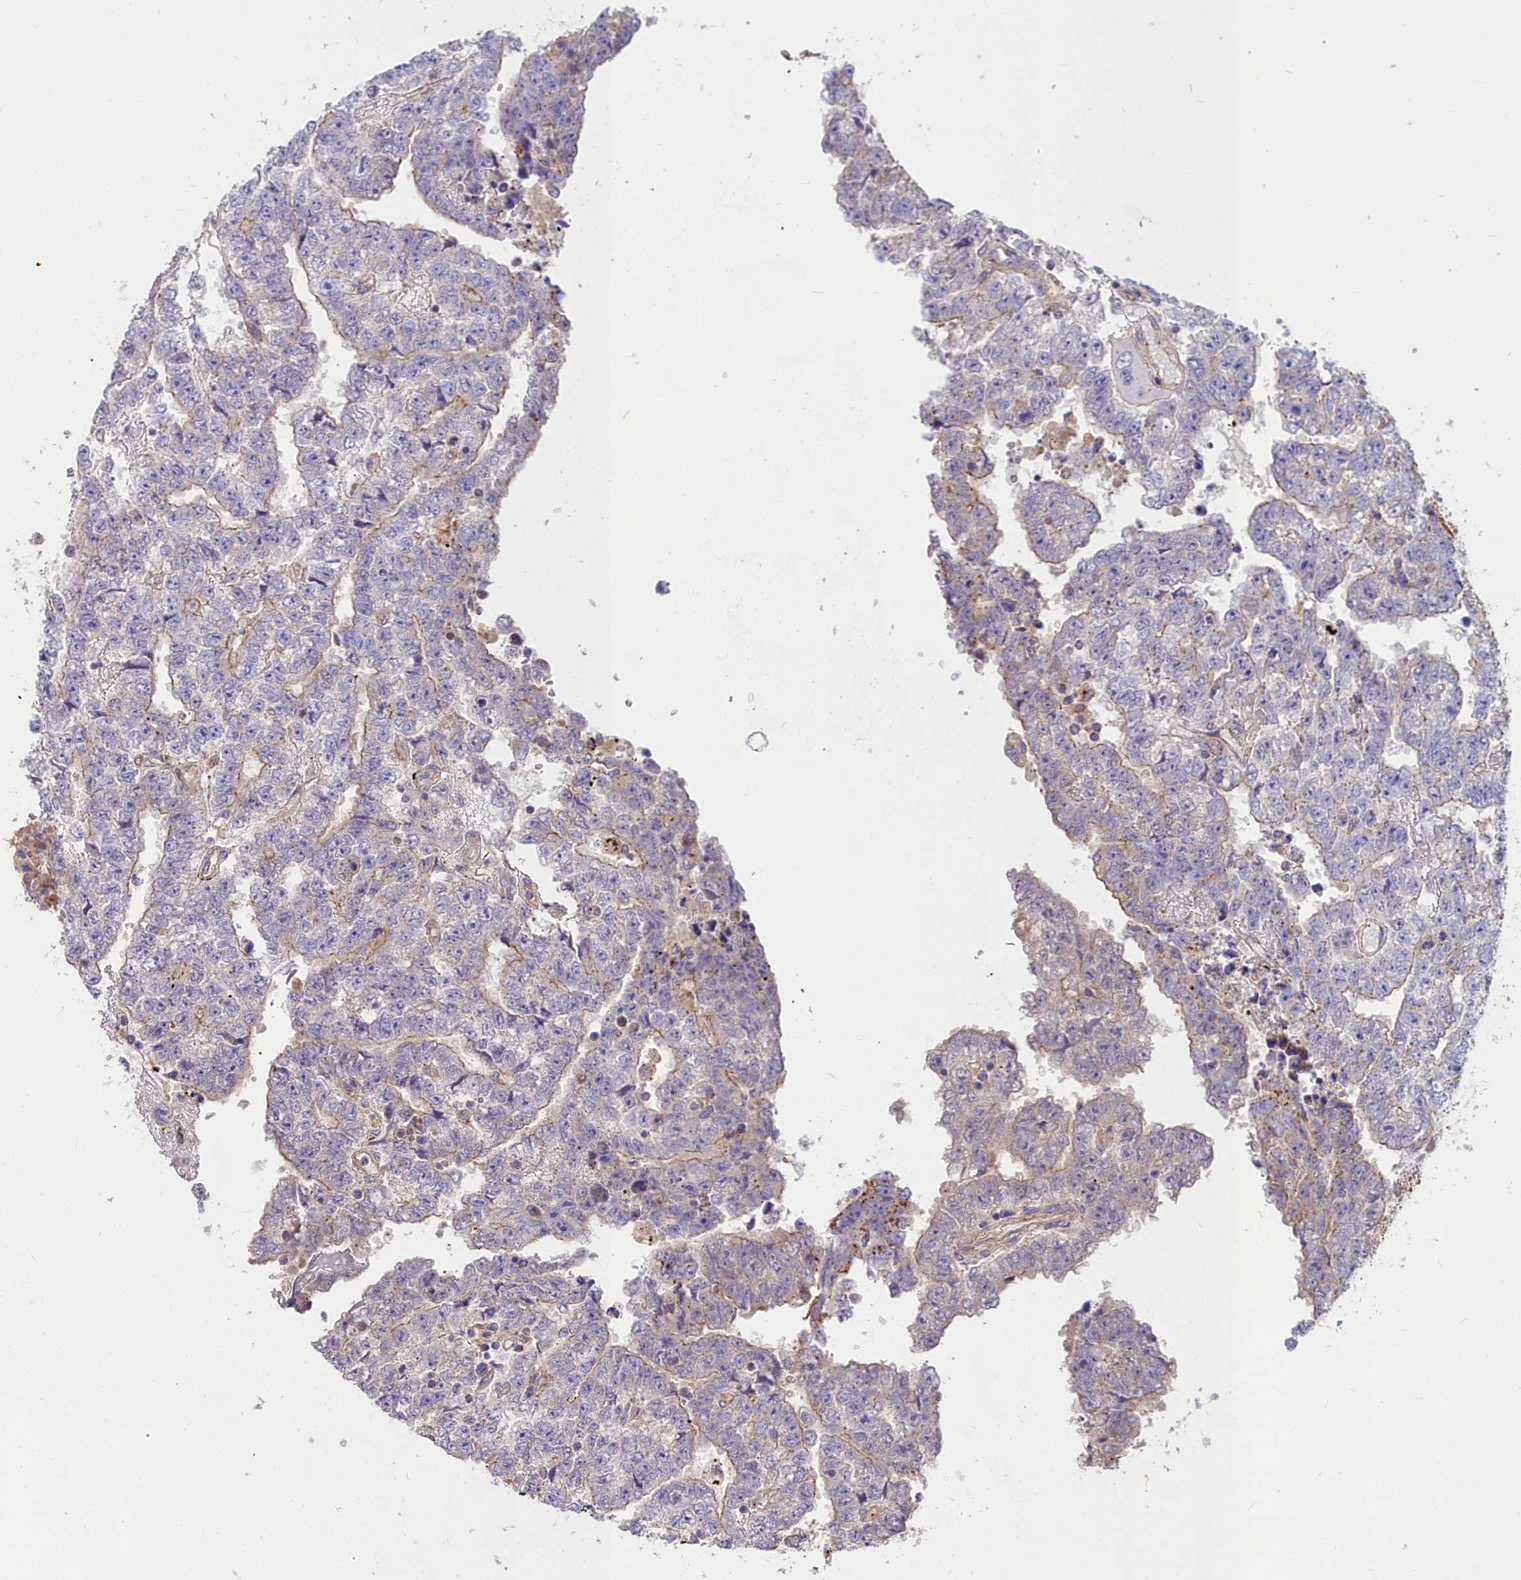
{"staining": {"intensity": "weak", "quantity": "<25%", "location": "cytoplasmic/membranous"}, "tissue": "testis cancer", "cell_type": "Tumor cells", "image_type": "cancer", "snomed": [{"axis": "morphology", "description": "Carcinoma, Embryonal, NOS"}, {"axis": "topography", "description": "Testis"}], "caption": "This micrograph is of testis embryonal carcinoma stained with immunohistochemistry to label a protein in brown with the nuclei are counter-stained blue. There is no expression in tumor cells.", "gene": "FRMPD1", "patient": {"sex": "male", "age": 25}}